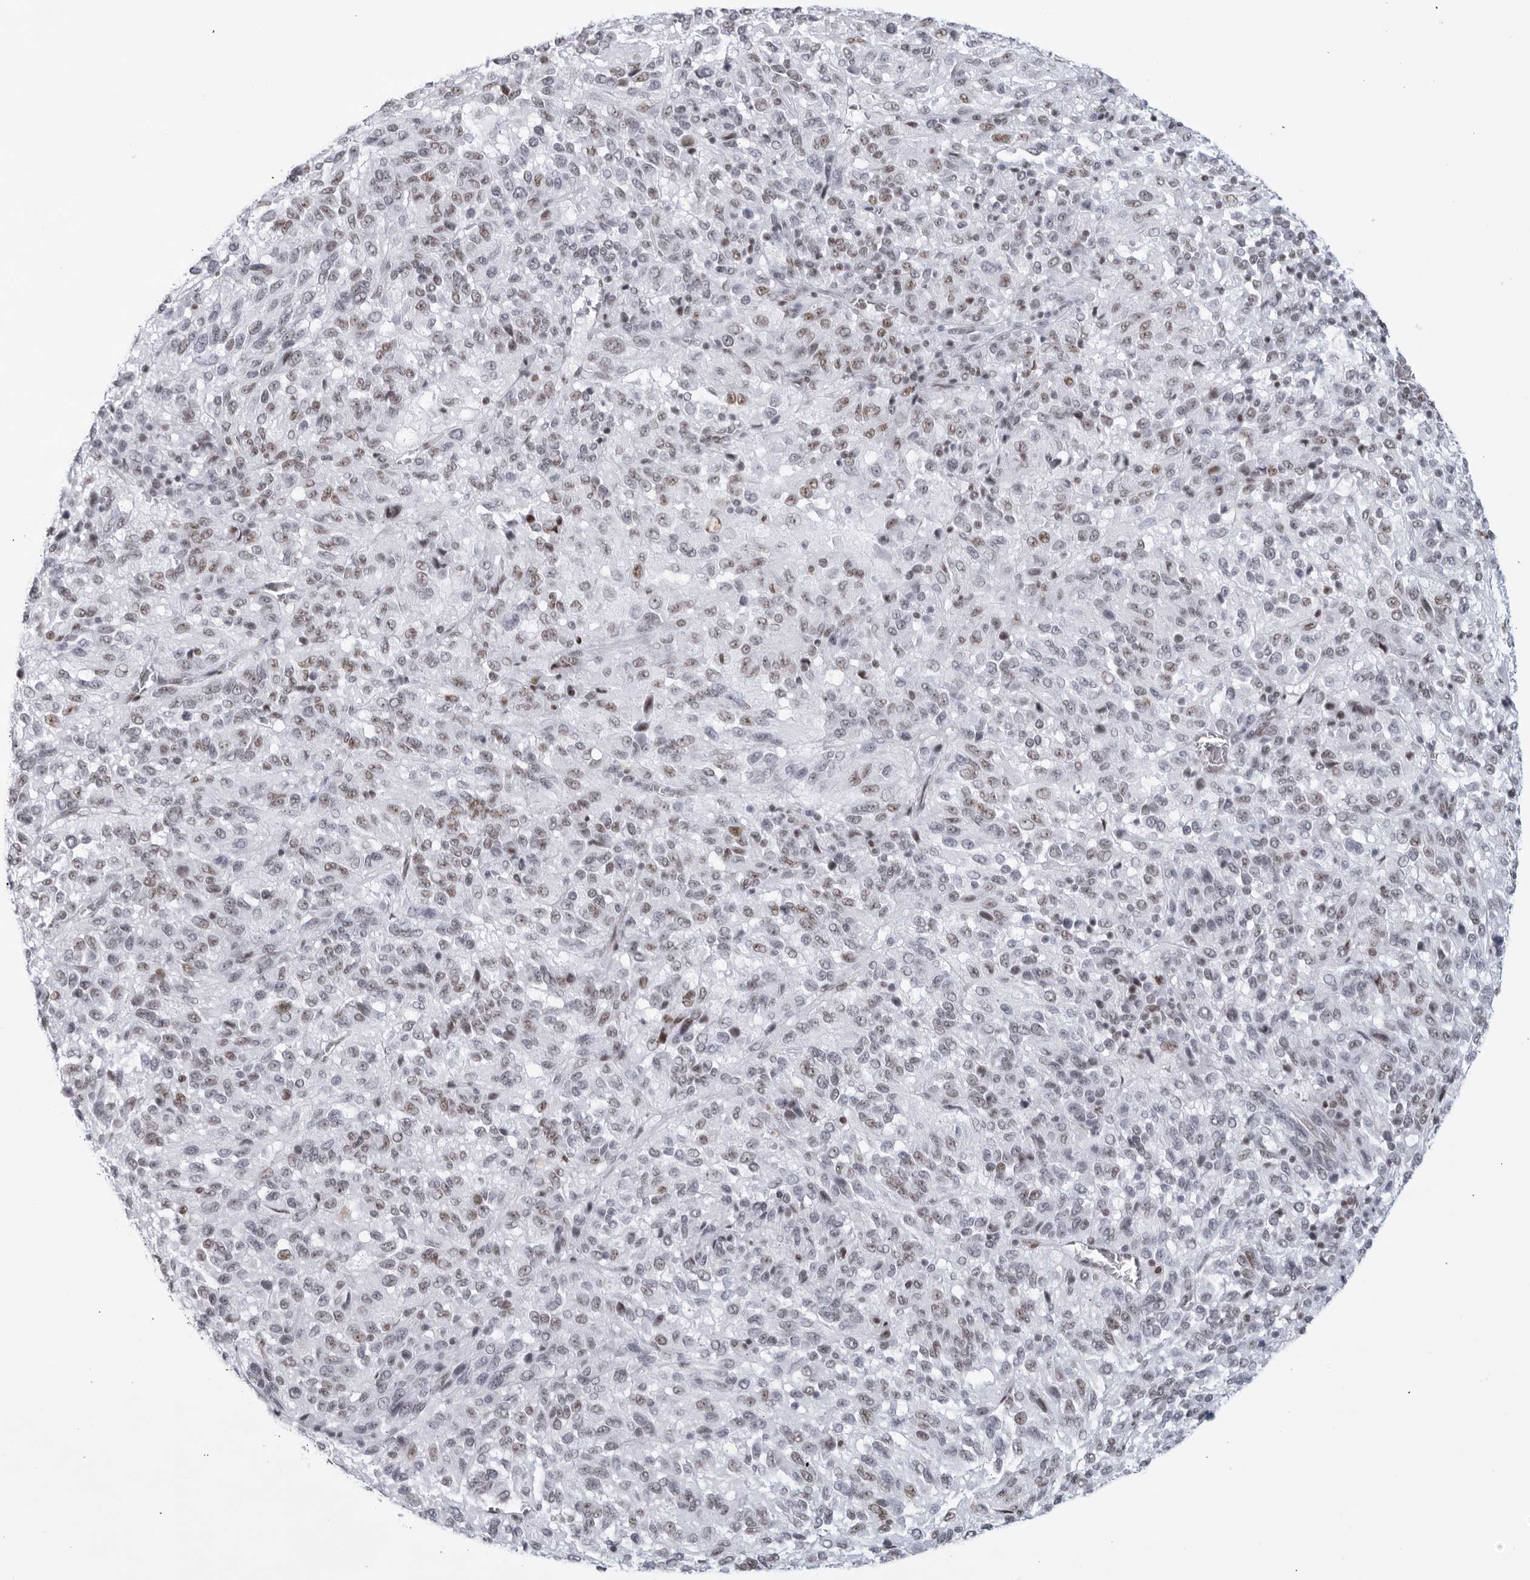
{"staining": {"intensity": "moderate", "quantity": "<25%", "location": "nuclear"}, "tissue": "melanoma", "cell_type": "Tumor cells", "image_type": "cancer", "snomed": [{"axis": "morphology", "description": "Malignant melanoma, Metastatic site"}, {"axis": "topography", "description": "Lung"}], "caption": "A photomicrograph of human malignant melanoma (metastatic site) stained for a protein exhibits moderate nuclear brown staining in tumor cells.", "gene": "HP1BP3", "patient": {"sex": "male", "age": 64}}